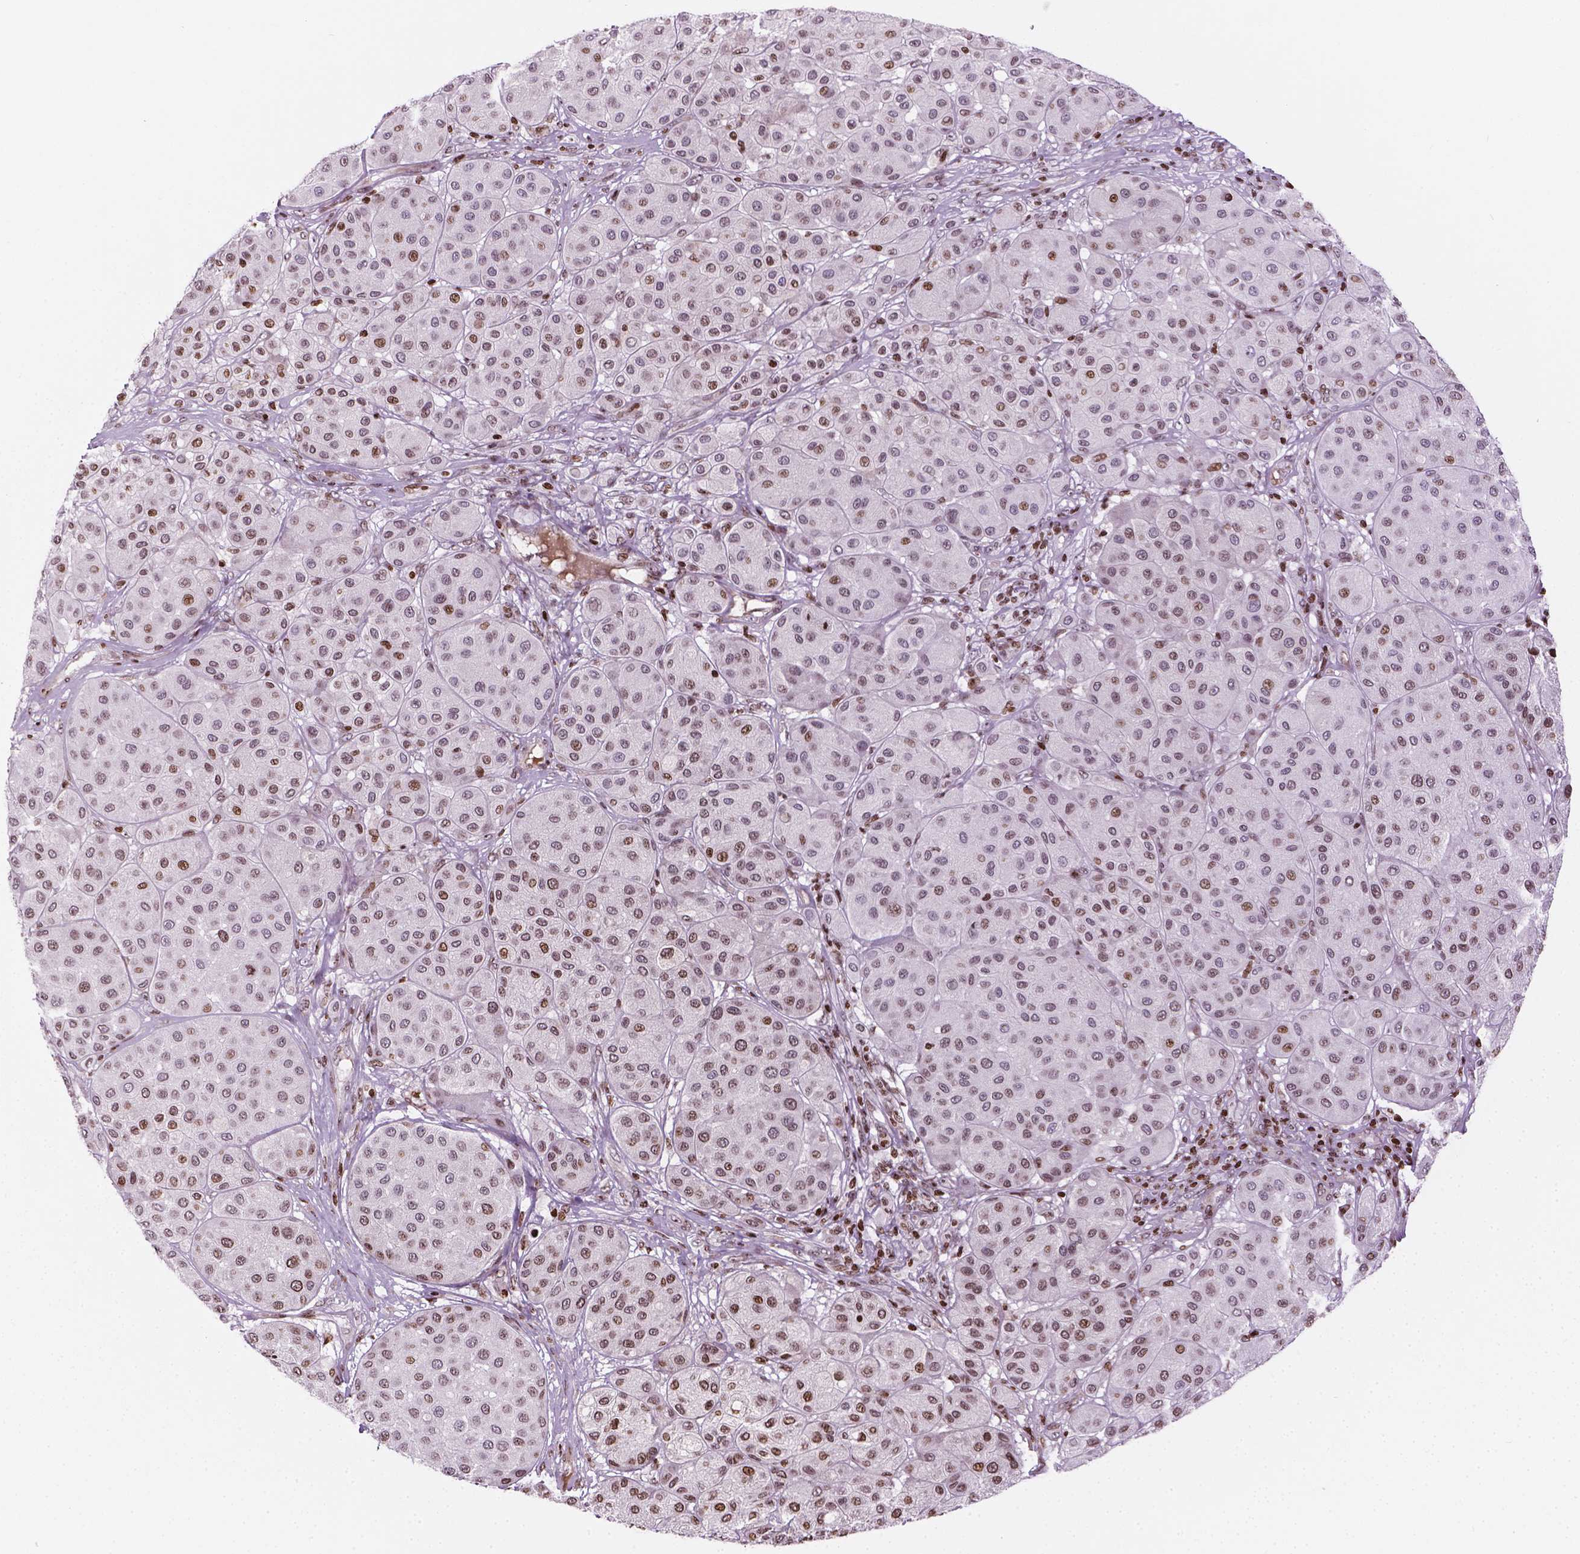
{"staining": {"intensity": "moderate", "quantity": "25%-75%", "location": "nuclear"}, "tissue": "melanoma", "cell_type": "Tumor cells", "image_type": "cancer", "snomed": [{"axis": "morphology", "description": "Malignant melanoma, Metastatic site"}, {"axis": "topography", "description": "Smooth muscle"}], "caption": "A histopathology image of human melanoma stained for a protein demonstrates moderate nuclear brown staining in tumor cells.", "gene": "PIP4K2A", "patient": {"sex": "male", "age": 41}}